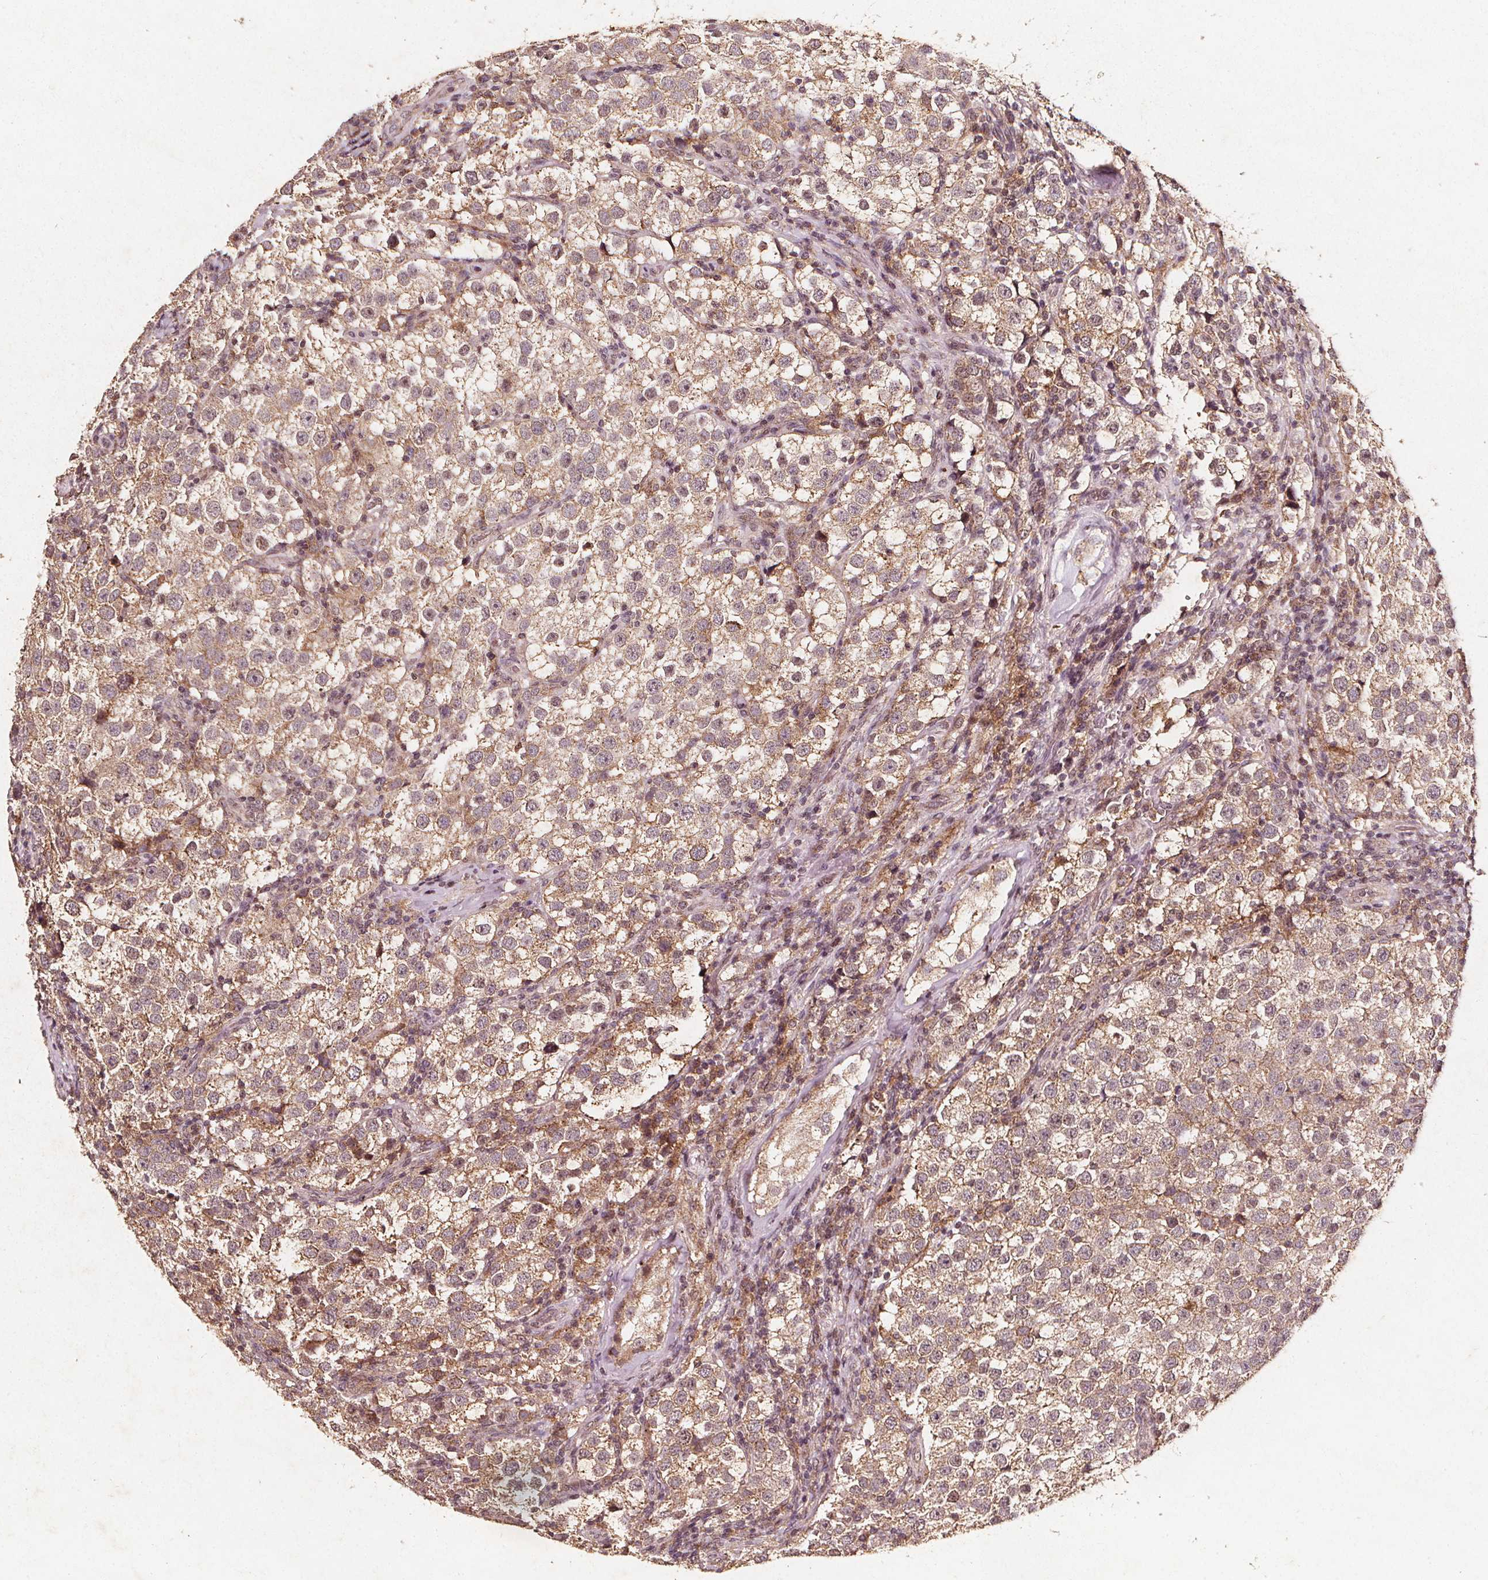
{"staining": {"intensity": "weak", "quantity": ">75%", "location": "cytoplasmic/membranous"}, "tissue": "testis cancer", "cell_type": "Tumor cells", "image_type": "cancer", "snomed": [{"axis": "morphology", "description": "Seminoma, NOS"}, {"axis": "topography", "description": "Testis"}], "caption": "Testis seminoma tissue reveals weak cytoplasmic/membranous expression in about >75% of tumor cells, visualized by immunohistochemistry. (DAB IHC, brown staining for protein, blue staining for nuclei).", "gene": "ABCA1", "patient": {"sex": "male", "age": 37}}